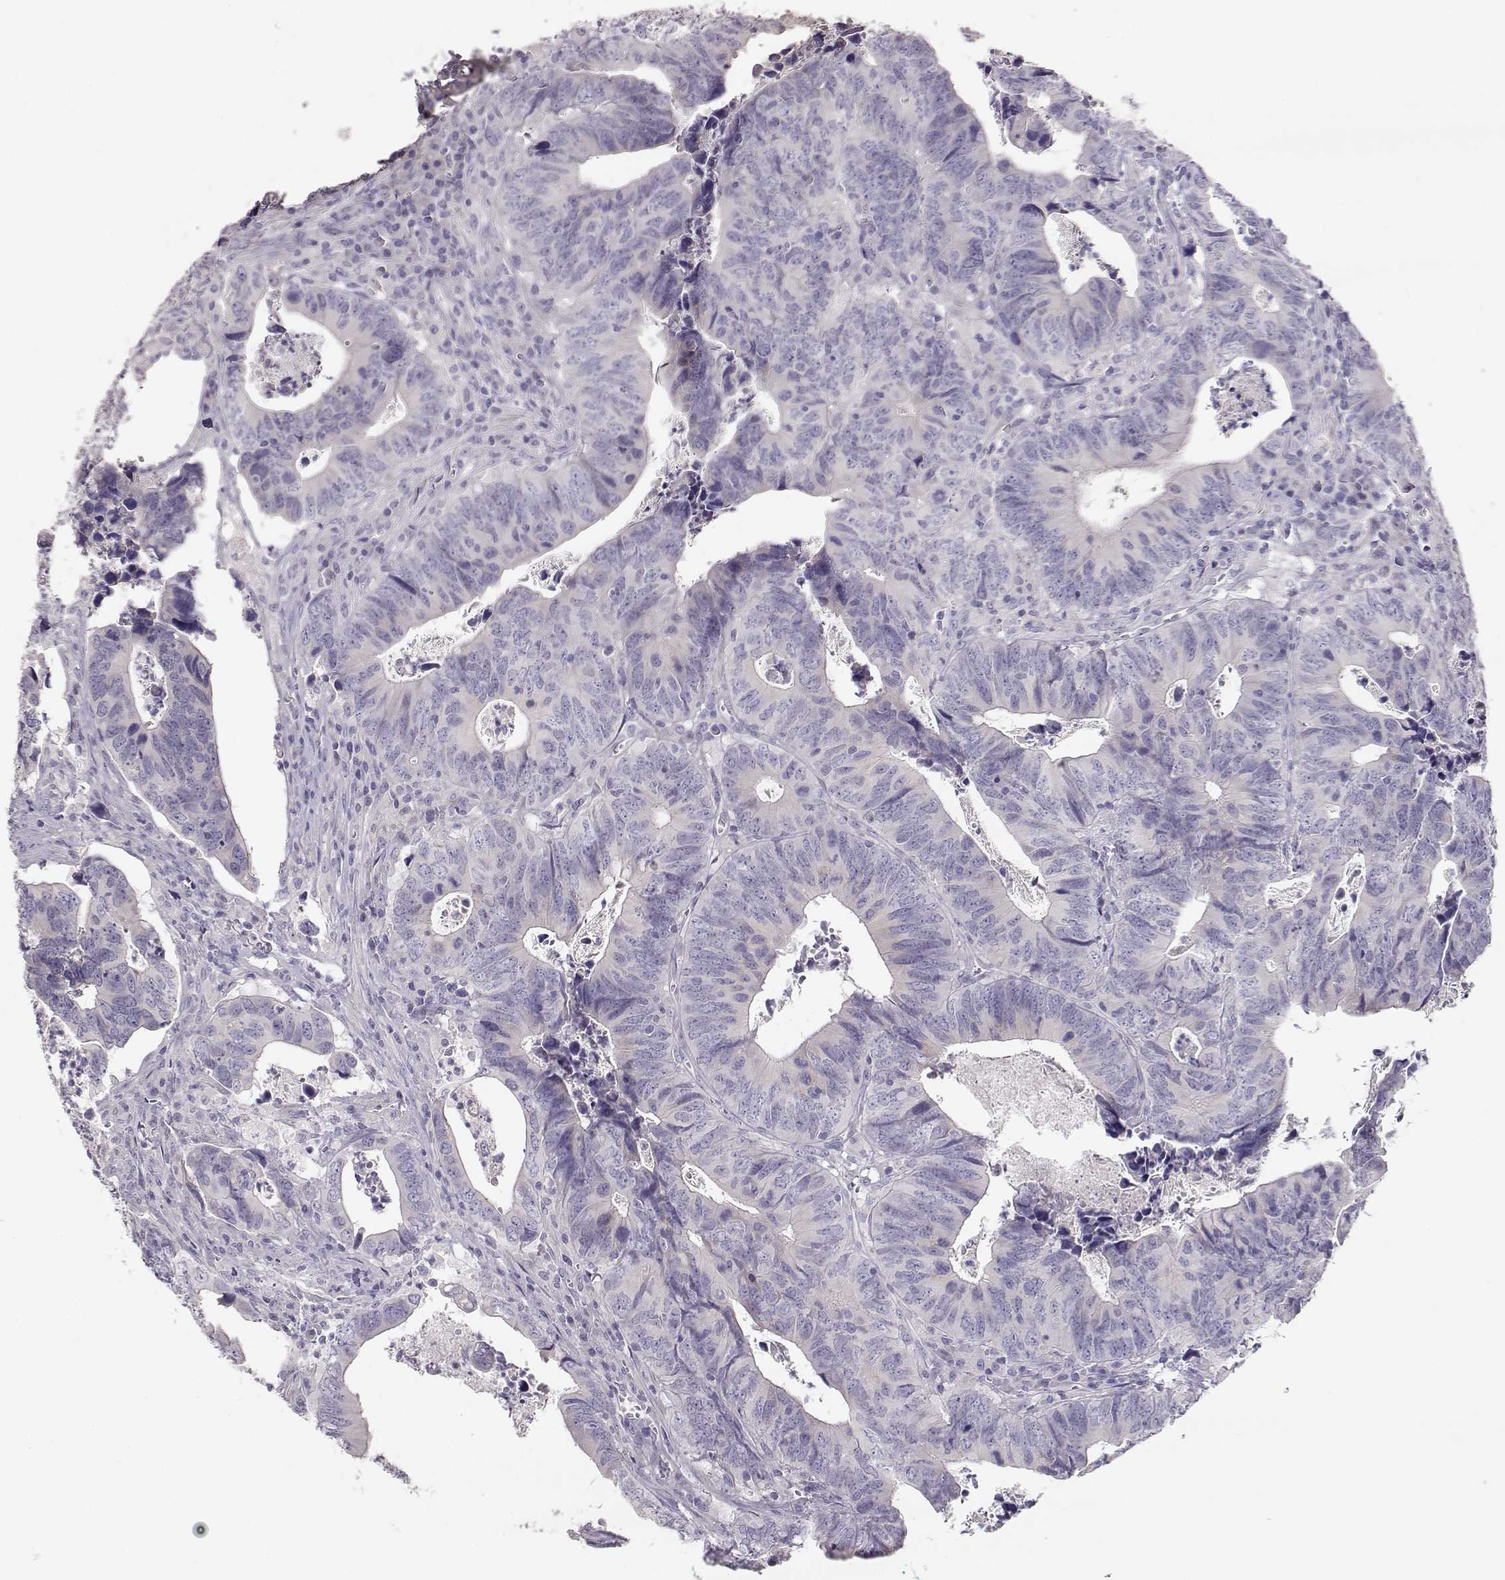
{"staining": {"intensity": "negative", "quantity": "none", "location": "none"}, "tissue": "colorectal cancer", "cell_type": "Tumor cells", "image_type": "cancer", "snomed": [{"axis": "morphology", "description": "Adenocarcinoma, NOS"}, {"axis": "topography", "description": "Colon"}], "caption": "DAB immunohistochemical staining of human colorectal adenocarcinoma reveals no significant expression in tumor cells. Brightfield microscopy of immunohistochemistry (IHC) stained with DAB (brown) and hematoxylin (blue), captured at high magnification.", "gene": "GLIPR1L2", "patient": {"sex": "female", "age": 82}}